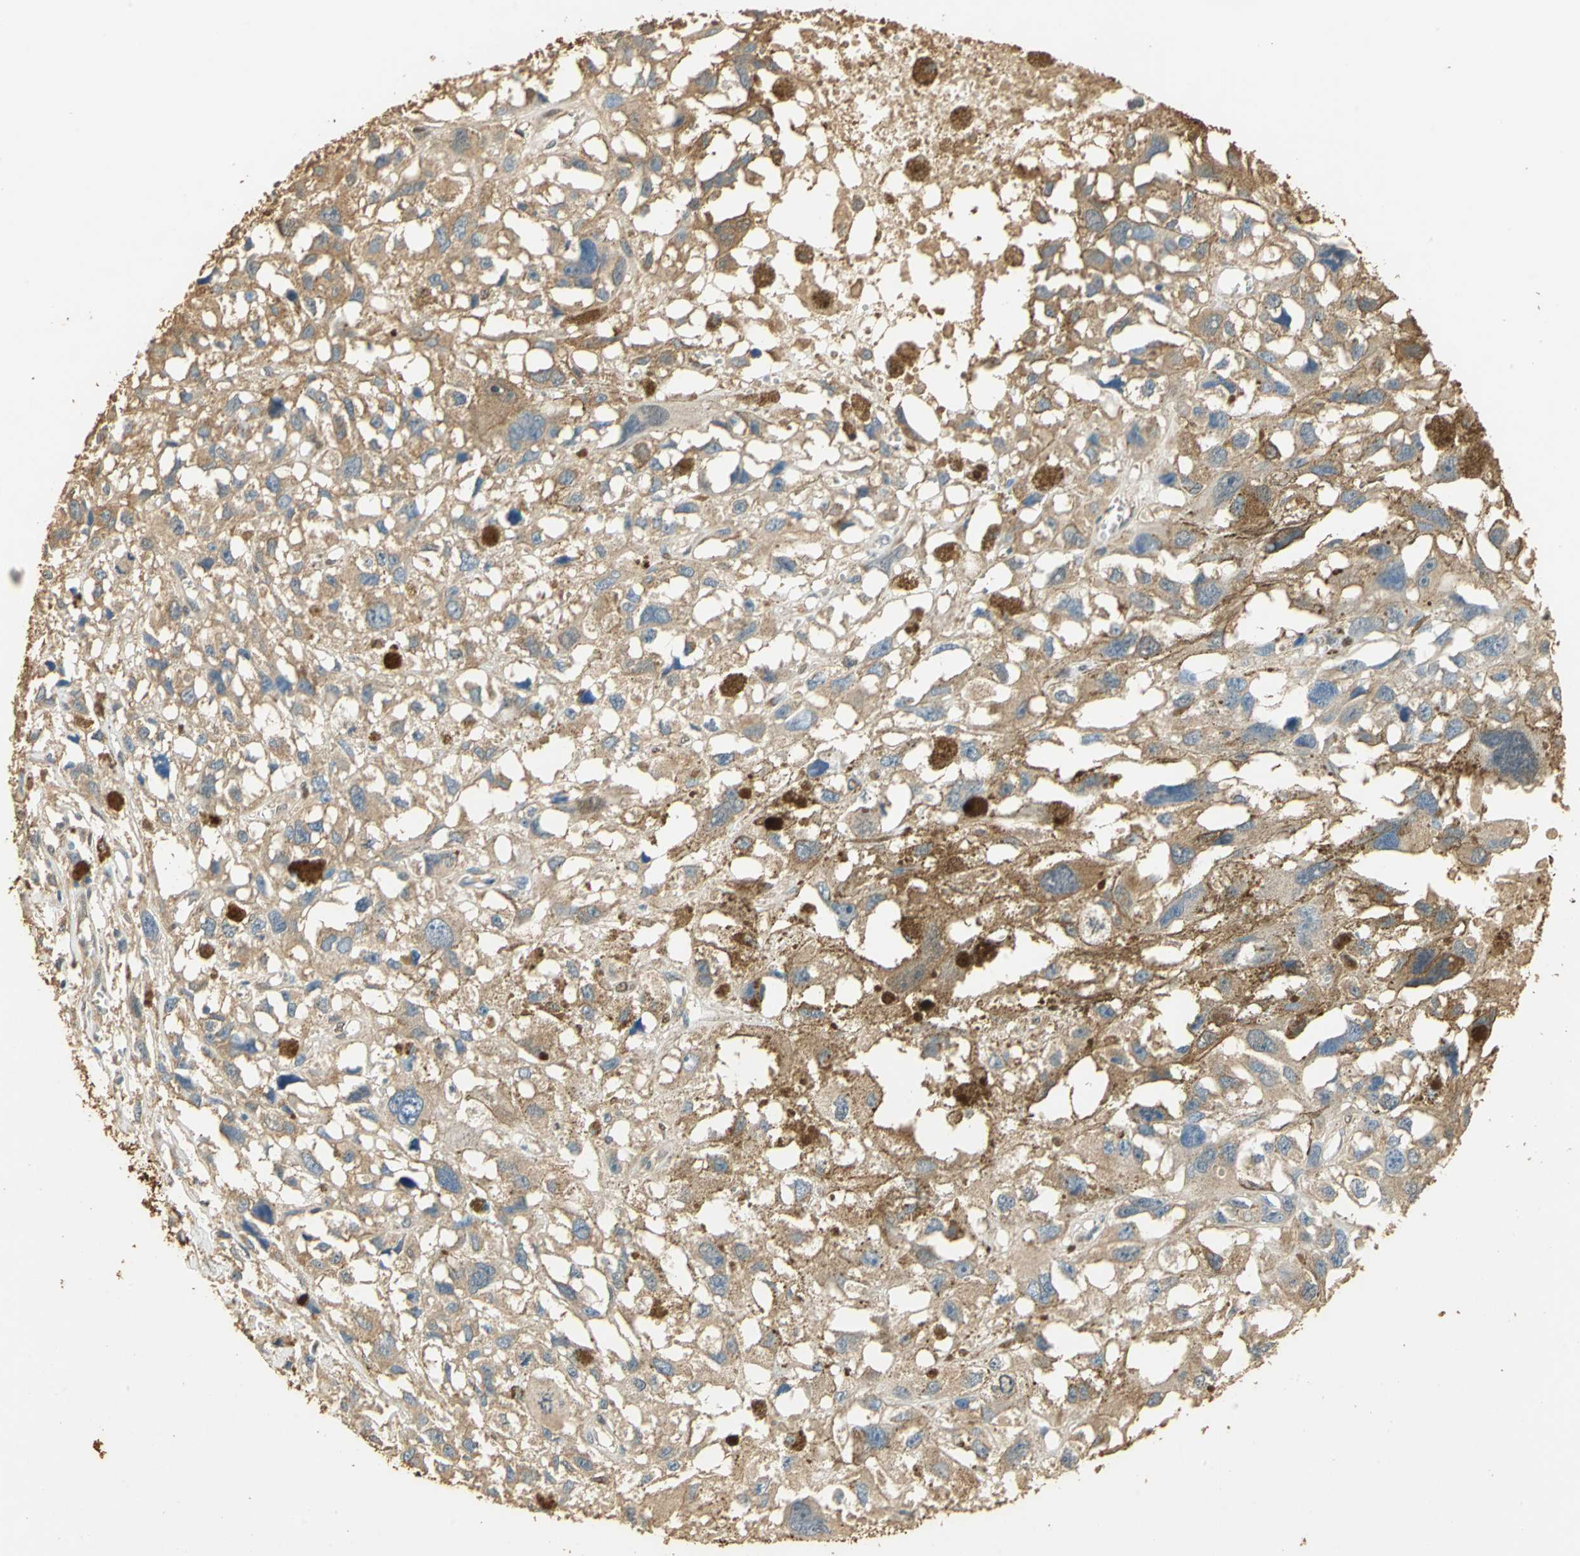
{"staining": {"intensity": "moderate", "quantity": ">75%", "location": "cytoplasmic/membranous"}, "tissue": "melanoma", "cell_type": "Tumor cells", "image_type": "cancer", "snomed": [{"axis": "morphology", "description": "Malignant melanoma, Metastatic site"}, {"axis": "topography", "description": "Lymph node"}], "caption": "IHC image of malignant melanoma (metastatic site) stained for a protein (brown), which reveals medium levels of moderate cytoplasmic/membranous expression in approximately >75% of tumor cells.", "gene": "GAPDH", "patient": {"sex": "male", "age": 59}}